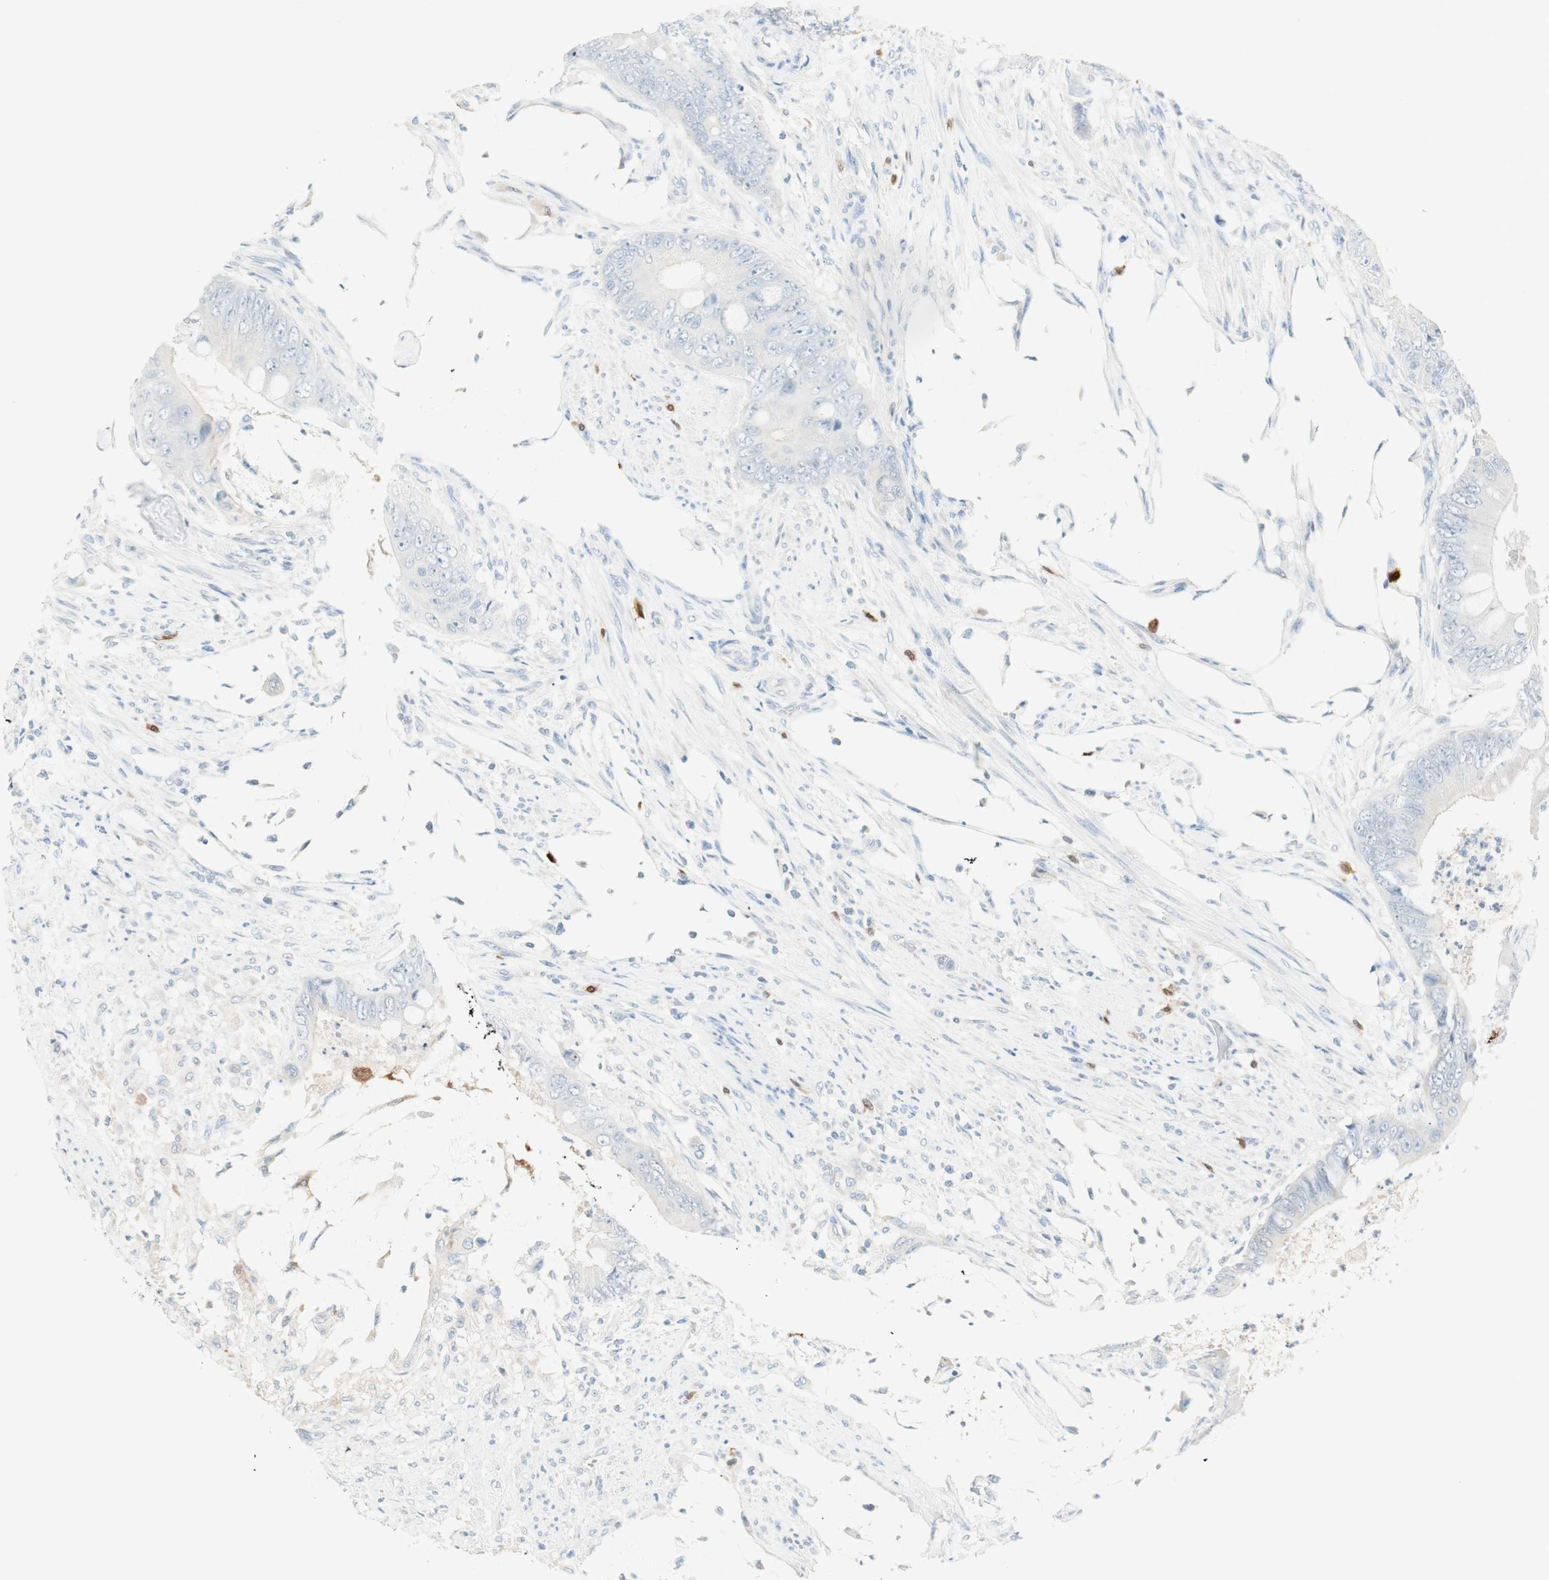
{"staining": {"intensity": "negative", "quantity": "none", "location": "none"}, "tissue": "colorectal cancer", "cell_type": "Tumor cells", "image_type": "cancer", "snomed": [{"axis": "morphology", "description": "Adenocarcinoma, NOS"}, {"axis": "topography", "description": "Rectum"}], "caption": "Immunohistochemistry (IHC) photomicrograph of neoplastic tissue: colorectal cancer stained with DAB (3,3'-diaminobenzidine) exhibits no significant protein expression in tumor cells. (DAB immunohistochemistry (IHC) visualized using brightfield microscopy, high magnification).", "gene": "HPGD", "patient": {"sex": "female", "age": 77}}